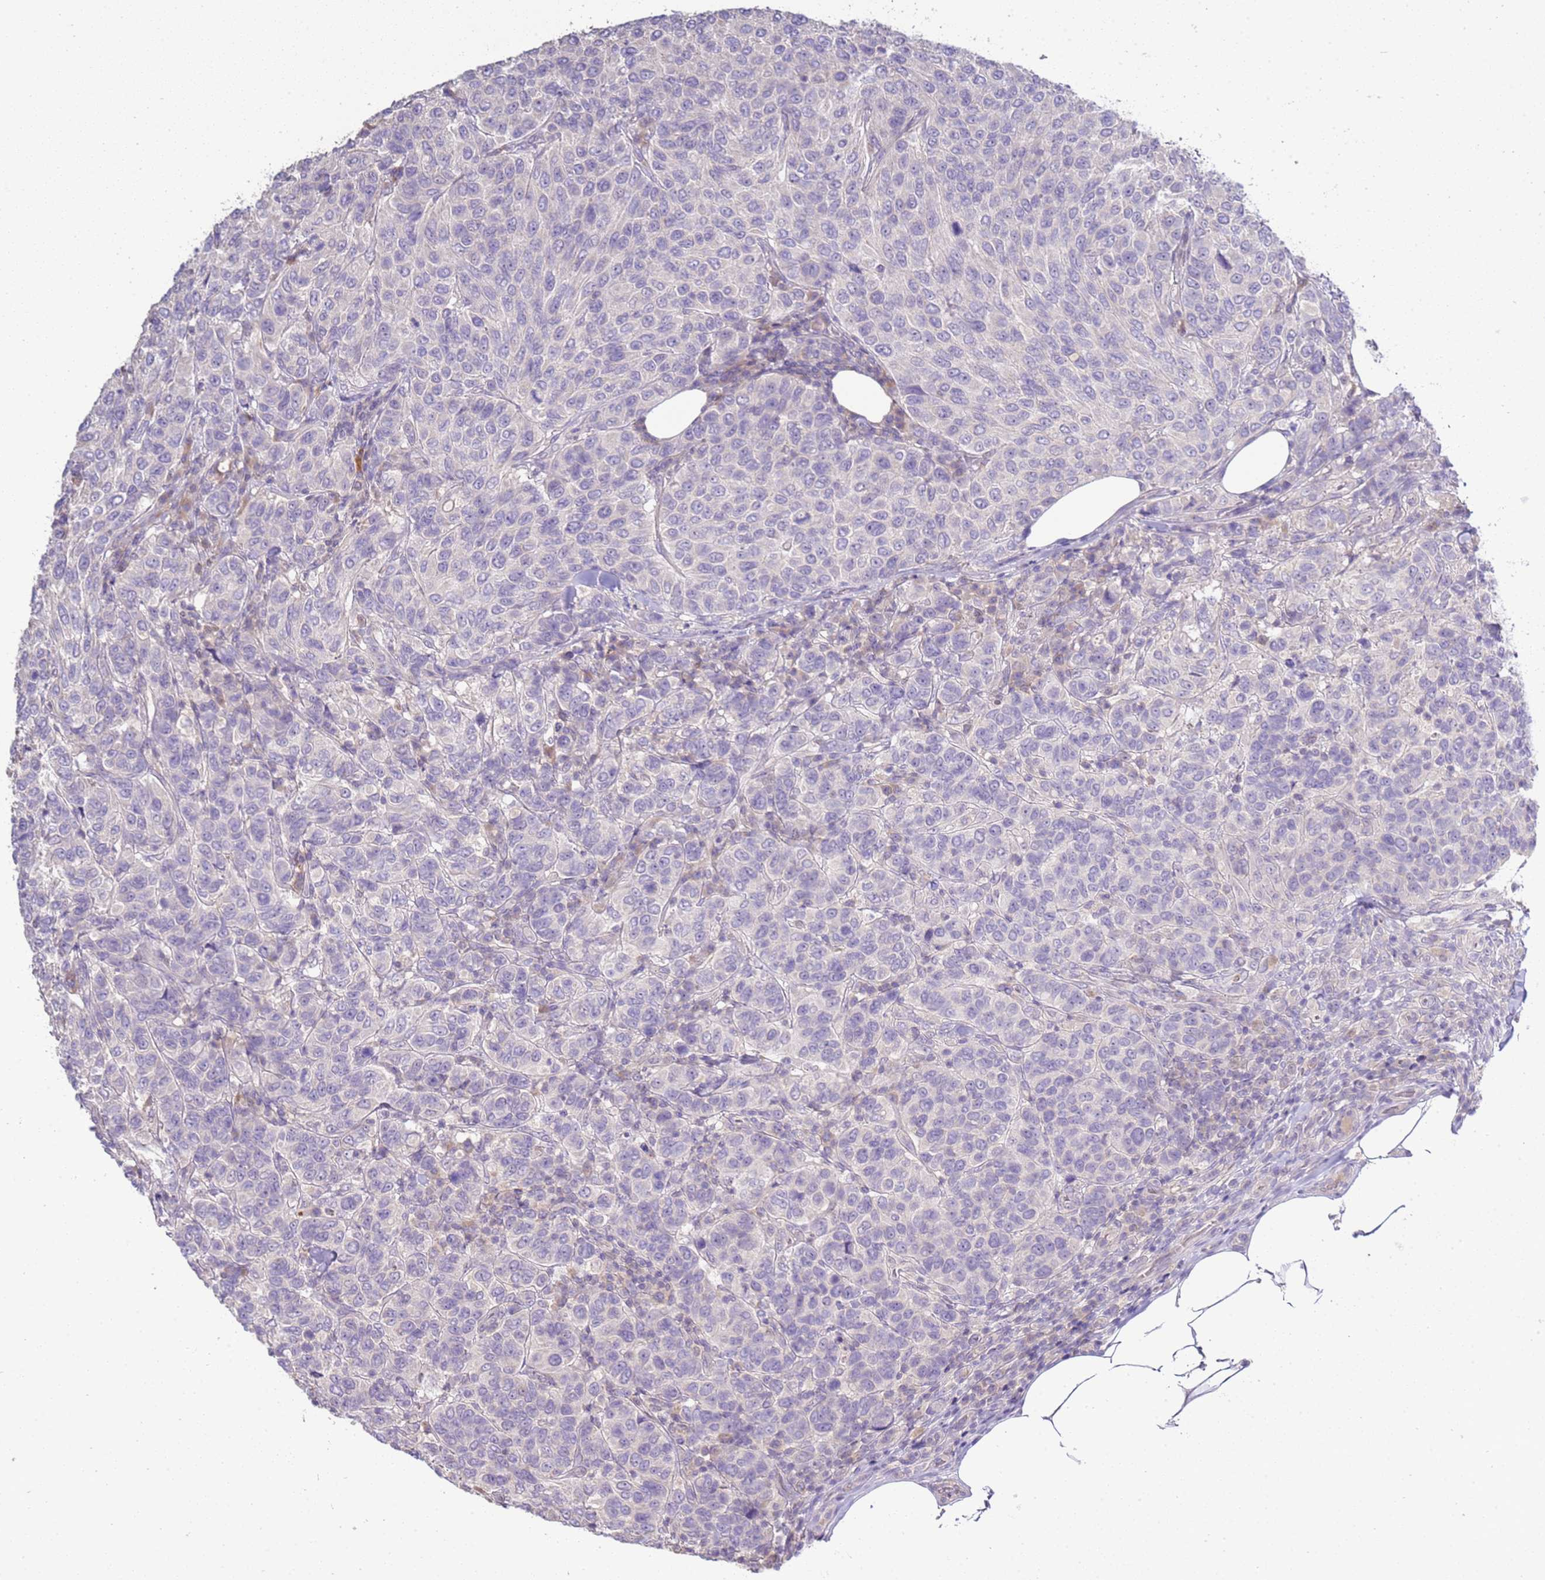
{"staining": {"intensity": "negative", "quantity": "none", "location": "none"}, "tissue": "breast cancer", "cell_type": "Tumor cells", "image_type": "cancer", "snomed": [{"axis": "morphology", "description": "Duct carcinoma"}, {"axis": "topography", "description": "Breast"}], "caption": "DAB (3,3'-diaminobenzidine) immunohistochemical staining of breast cancer demonstrates no significant expression in tumor cells.", "gene": "IL2RG", "patient": {"sex": "female", "age": 55}}